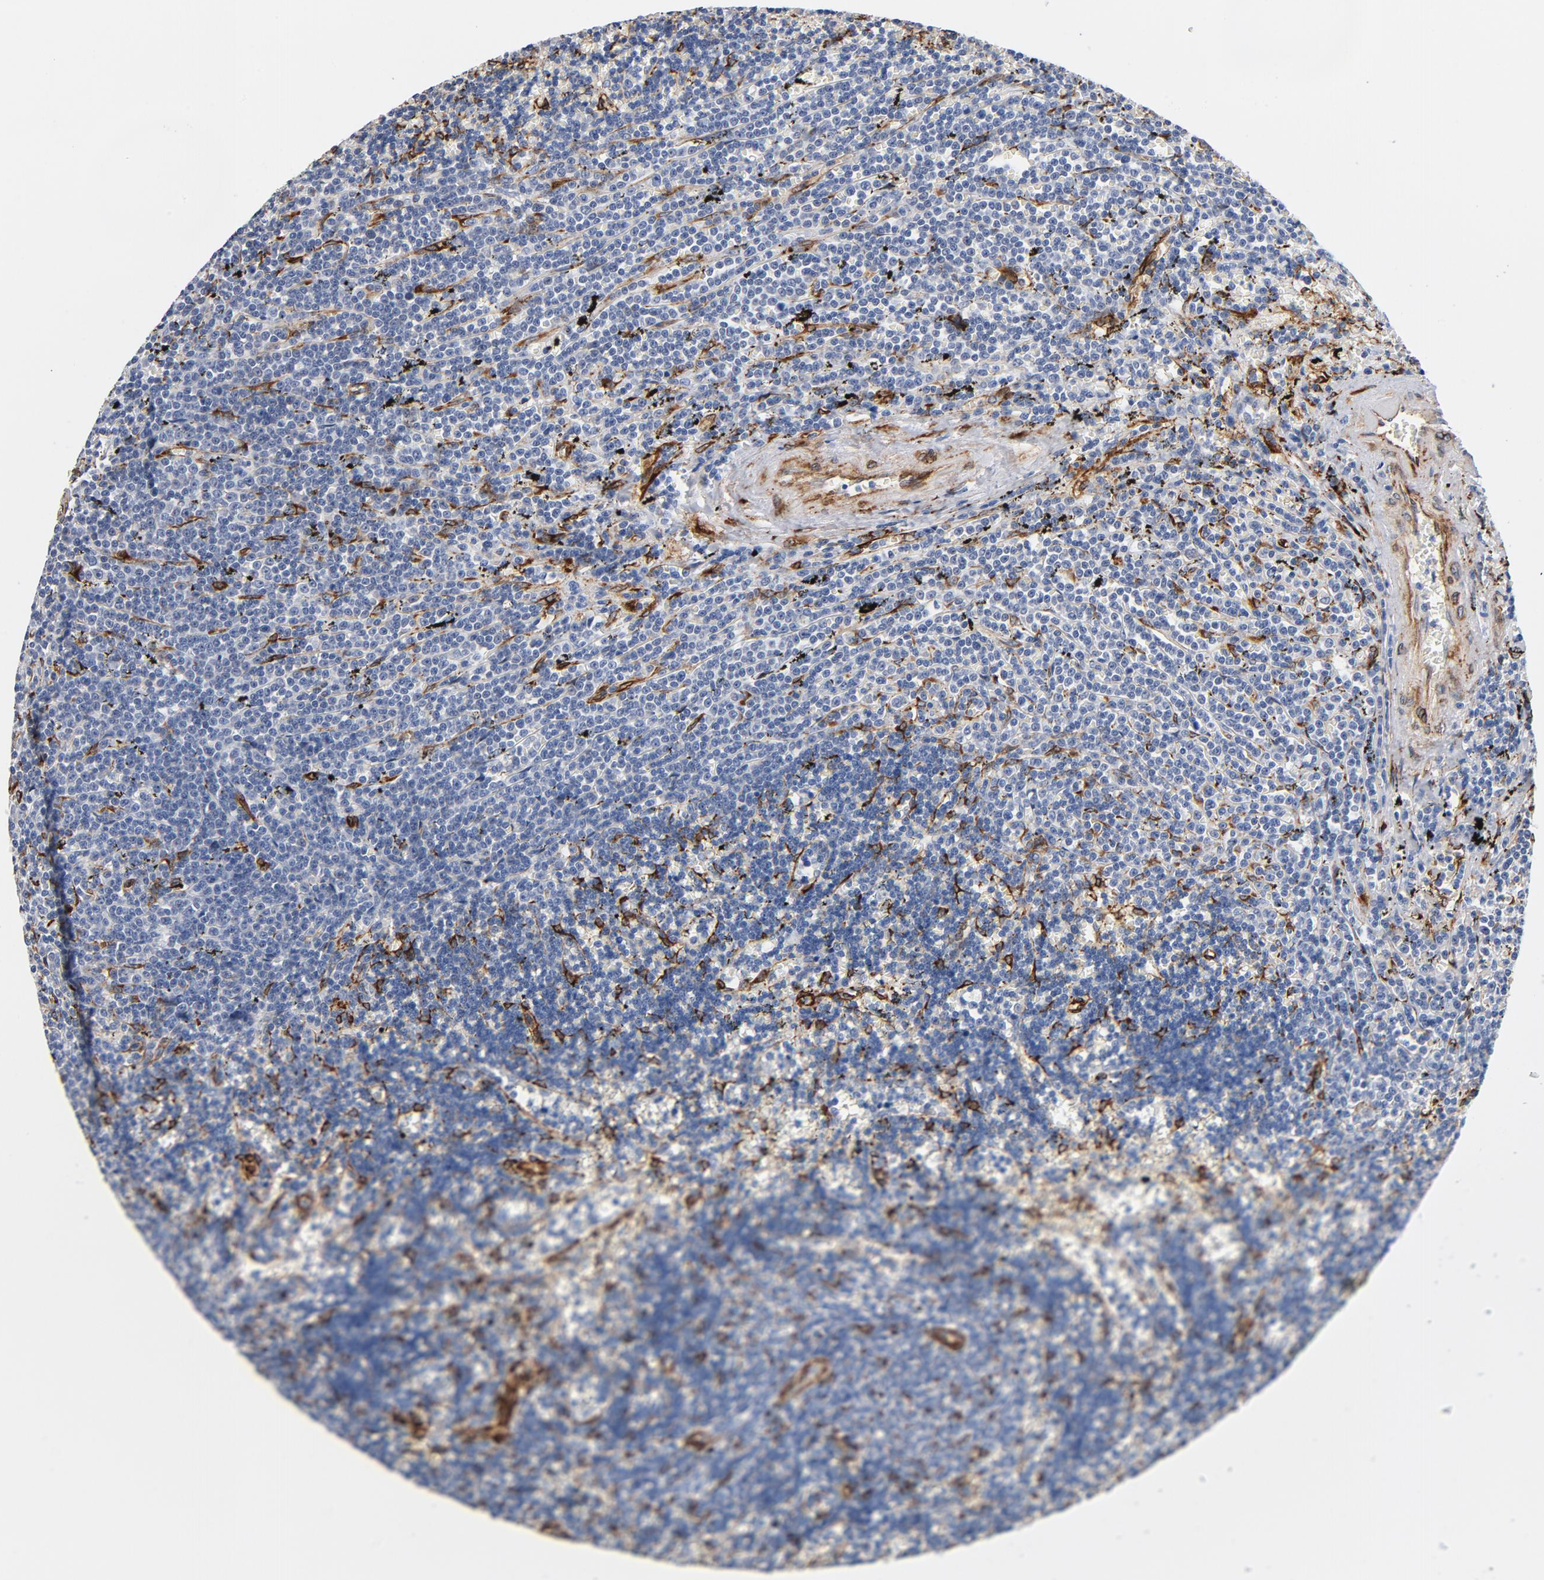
{"staining": {"intensity": "negative", "quantity": "none", "location": "none"}, "tissue": "lymphoma", "cell_type": "Tumor cells", "image_type": "cancer", "snomed": [{"axis": "morphology", "description": "Malignant lymphoma, non-Hodgkin's type, Low grade"}, {"axis": "topography", "description": "Spleen"}], "caption": "An immunohistochemistry image of low-grade malignant lymphoma, non-Hodgkin's type is shown. There is no staining in tumor cells of low-grade malignant lymphoma, non-Hodgkin's type.", "gene": "SERPINH1", "patient": {"sex": "male", "age": 60}}